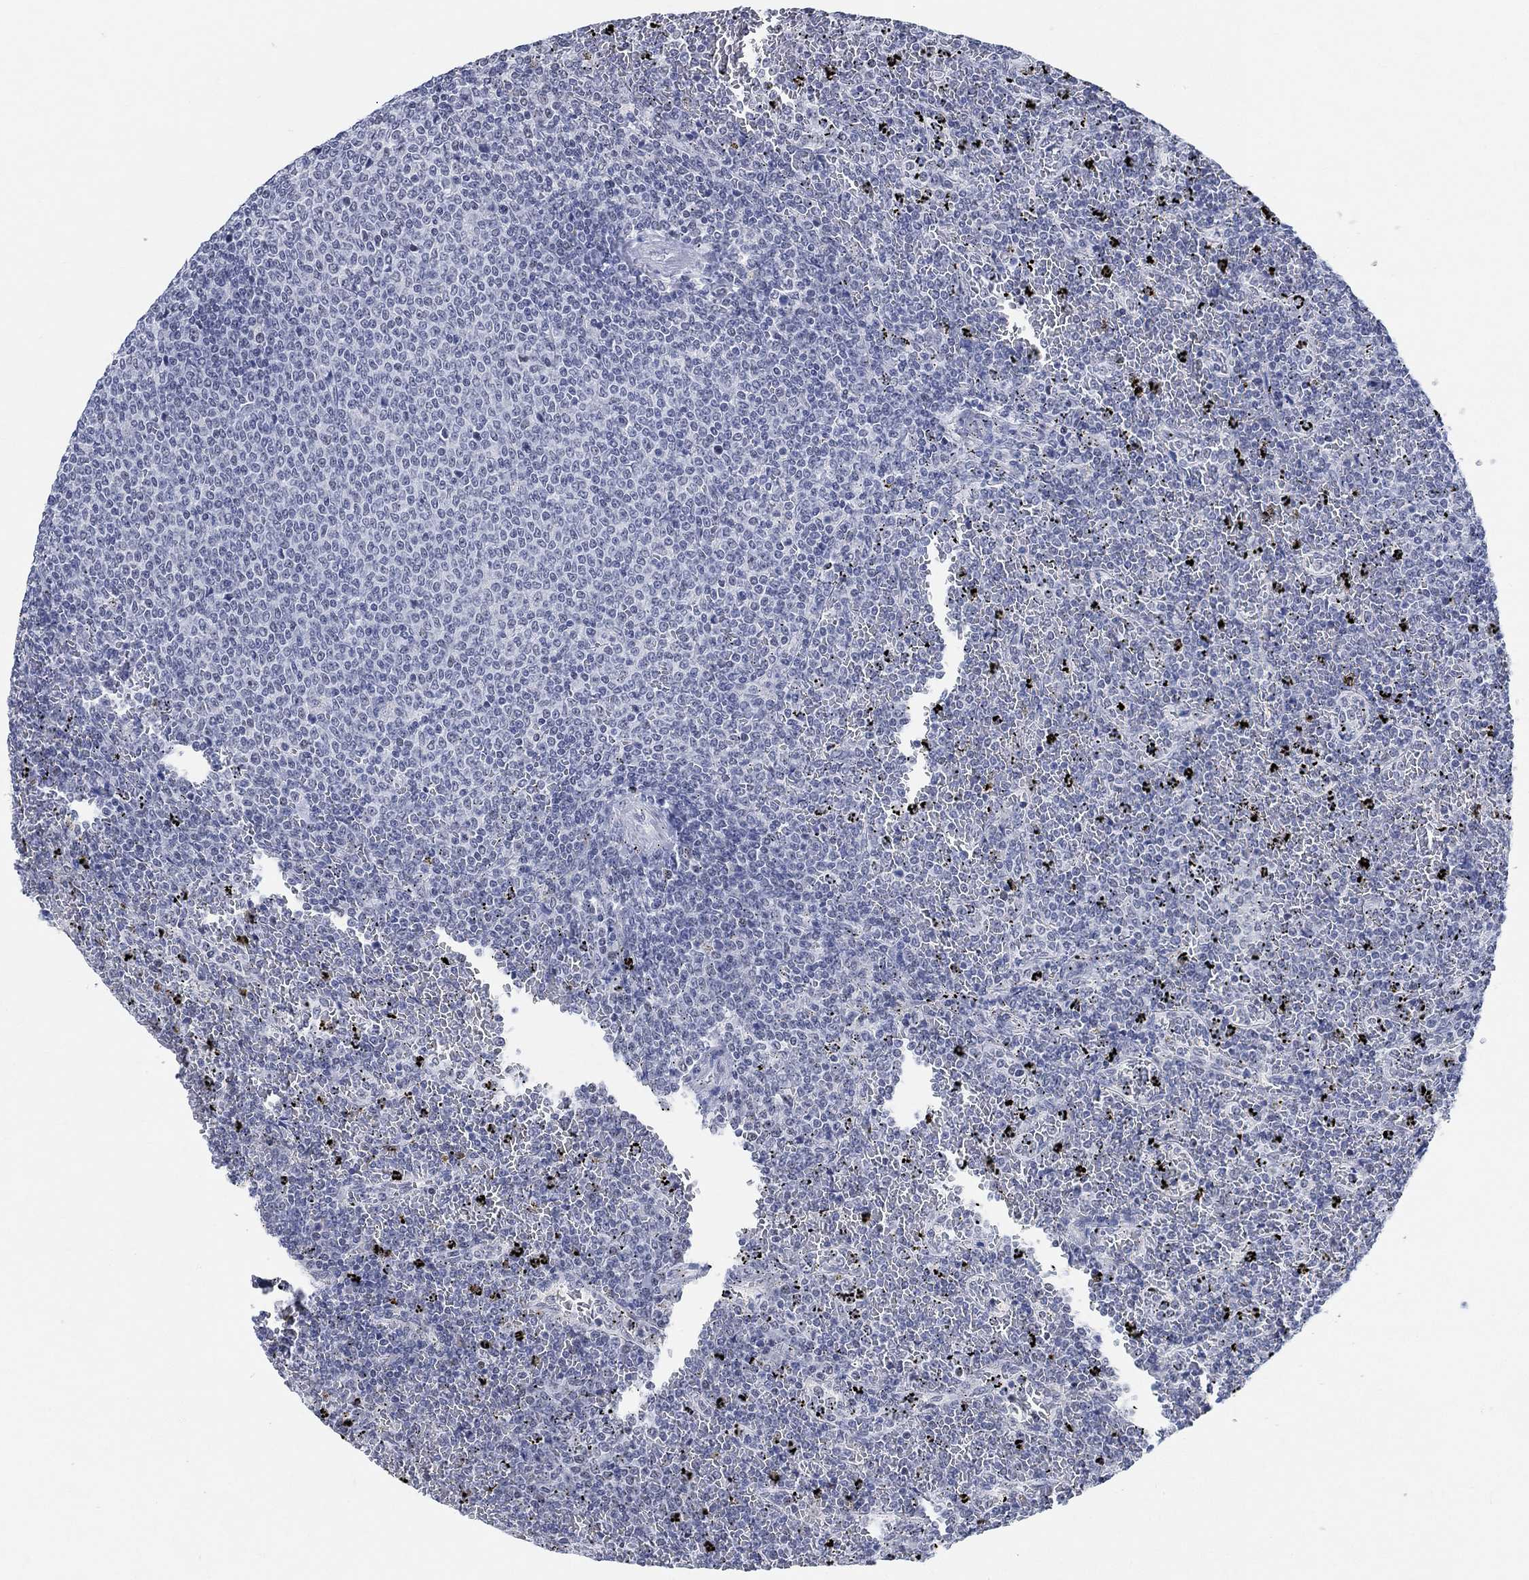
{"staining": {"intensity": "negative", "quantity": "none", "location": "none"}, "tissue": "lymphoma", "cell_type": "Tumor cells", "image_type": "cancer", "snomed": [{"axis": "morphology", "description": "Malignant lymphoma, non-Hodgkin's type, Low grade"}, {"axis": "topography", "description": "Spleen"}], "caption": "Micrograph shows no protein positivity in tumor cells of lymphoma tissue. (Immunohistochemistry (ihc), brightfield microscopy, high magnification).", "gene": "KCNH8", "patient": {"sex": "female", "age": 77}}